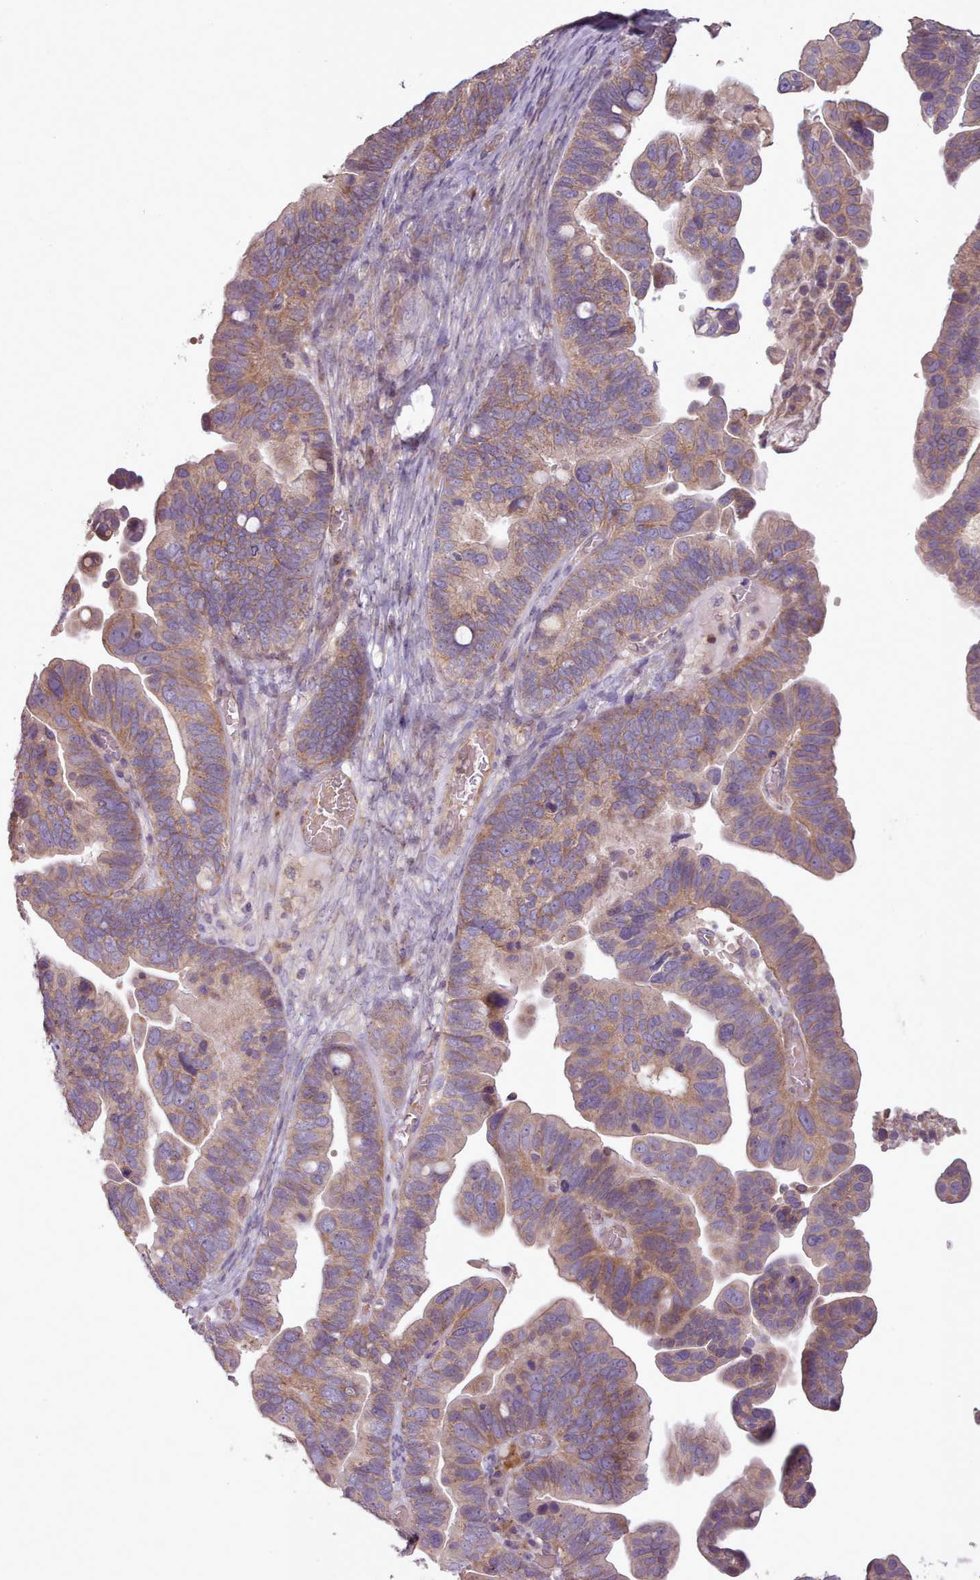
{"staining": {"intensity": "moderate", "quantity": ">75%", "location": "cytoplasmic/membranous"}, "tissue": "ovarian cancer", "cell_type": "Tumor cells", "image_type": "cancer", "snomed": [{"axis": "morphology", "description": "Cystadenocarcinoma, serous, NOS"}, {"axis": "topography", "description": "Ovary"}], "caption": "An immunohistochemistry photomicrograph of tumor tissue is shown. Protein staining in brown highlights moderate cytoplasmic/membranous positivity in serous cystadenocarcinoma (ovarian) within tumor cells.", "gene": "NT5DC2", "patient": {"sex": "female", "age": 56}}